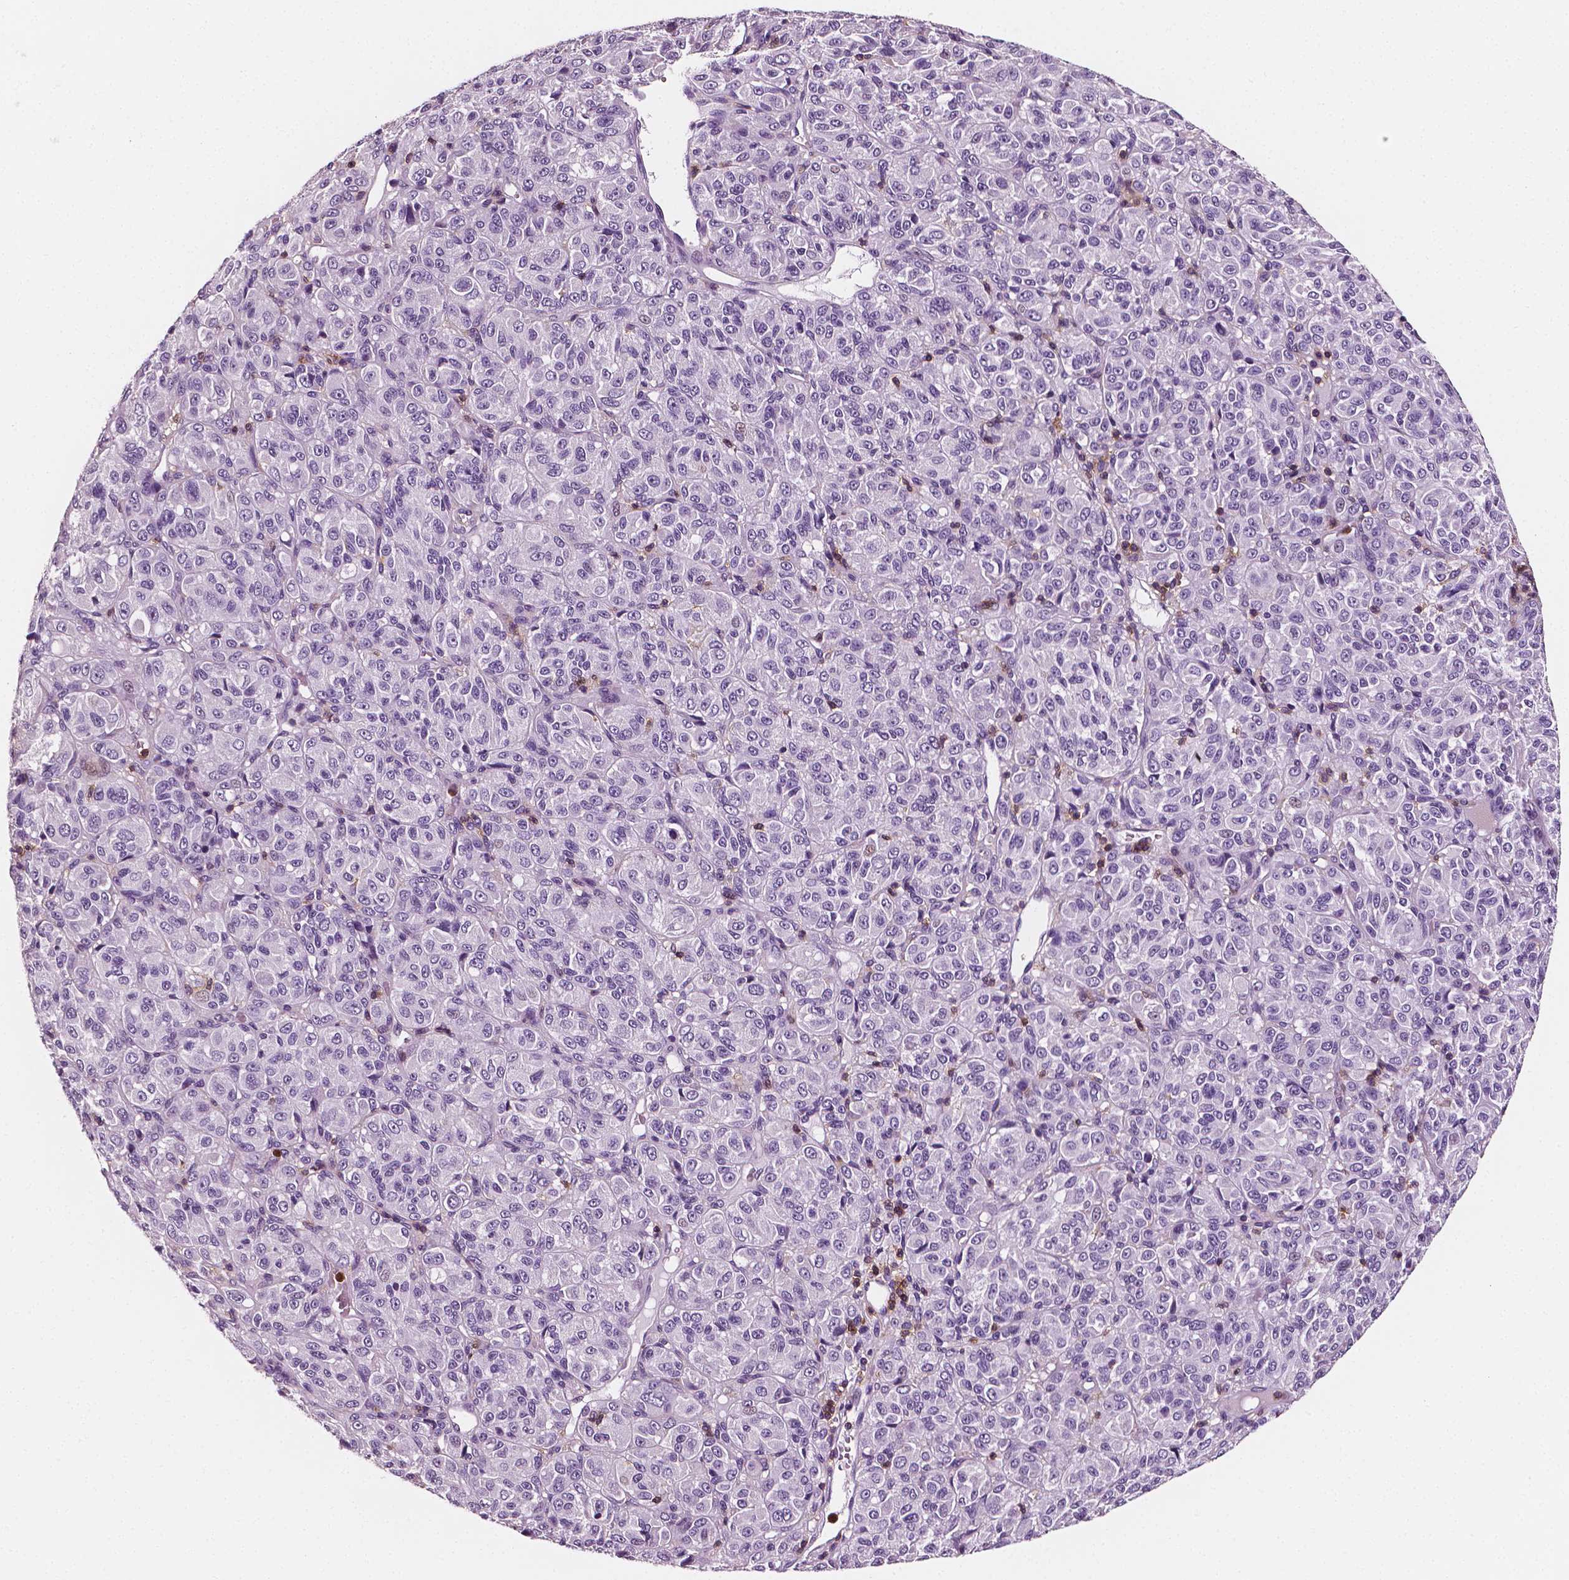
{"staining": {"intensity": "negative", "quantity": "none", "location": "none"}, "tissue": "melanoma", "cell_type": "Tumor cells", "image_type": "cancer", "snomed": [{"axis": "morphology", "description": "Malignant melanoma, Metastatic site"}, {"axis": "topography", "description": "Brain"}], "caption": "Tumor cells show no significant staining in malignant melanoma (metastatic site).", "gene": "PTPRC", "patient": {"sex": "female", "age": 56}}